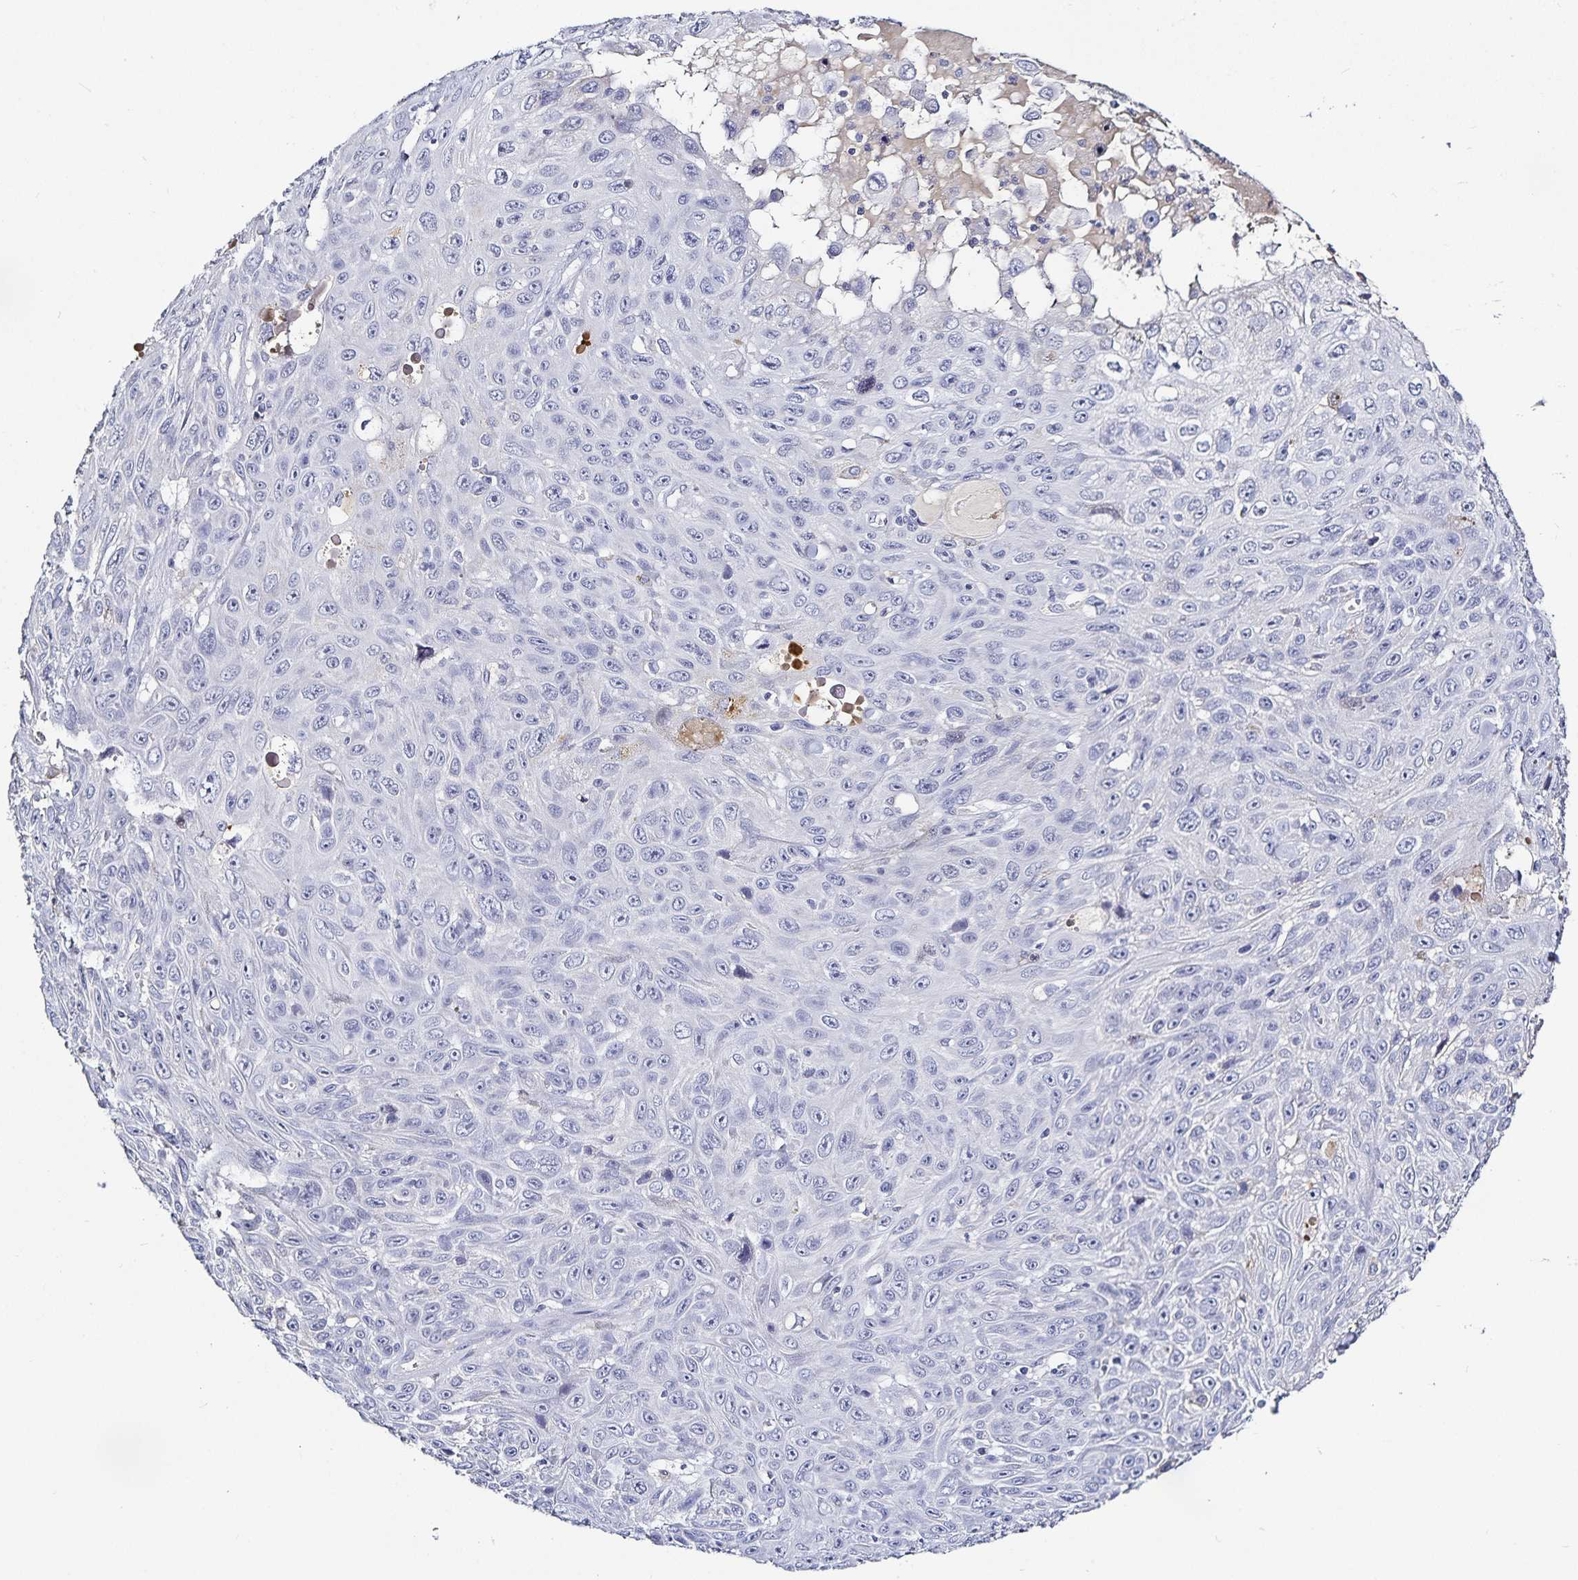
{"staining": {"intensity": "negative", "quantity": "none", "location": "none"}, "tissue": "skin cancer", "cell_type": "Tumor cells", "image_type": "cancer", "snomed": [{"axis": "morphology", "description": "Squamous cell carcinoma, NOS"}, {"axis": "topography", "description": "Skin"}], "caption": "Skin cancer was stained to show a protein in brown. There is no significant staining in tumor cells. Brightfield microscopy of IHC stained with DAB (3,3'-diaminobenzidine) (brown) and hematoxylin (blue), captured at high magnification.", "gene": "TTR", "patient": {"sex": "male", "age": 82}}